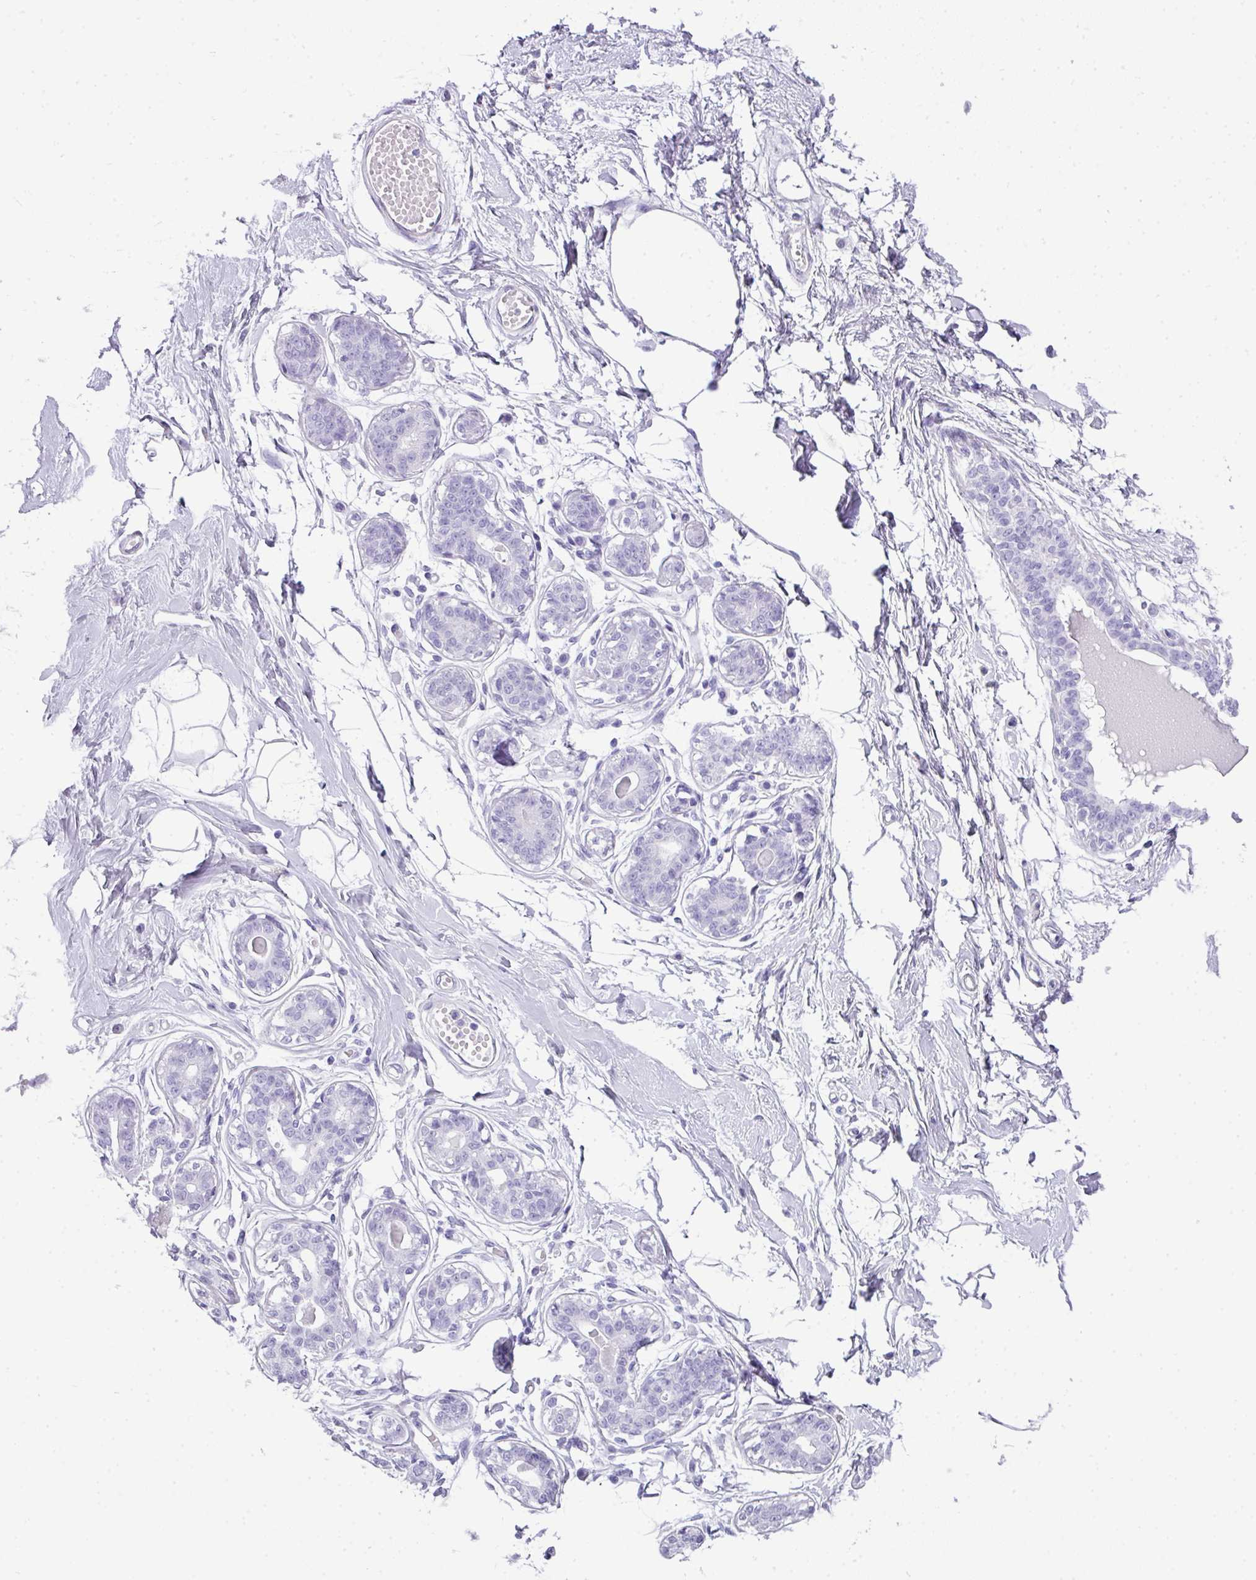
{"staining": {"intensity": "negative", "quantity": "none", "location": "none"}, "tissue": "breast", "cell_type": "Adipocytes", "image_type": "normal", "snomed": [{"axis": "morphology", "description": "Normal tissue, NOS"}, {"axis": "topography", "description": "Breast"}], "caption": "A micrograph of human breast is negative for staining in adipocytes. Brightfield microscopy of immunohistochemistry (IHC) stained with DAB (brown) and hematoxylin (blue), captured at high magnification.", "gene": "TNP1", "patient": {"sex": "female", "age": 45}}